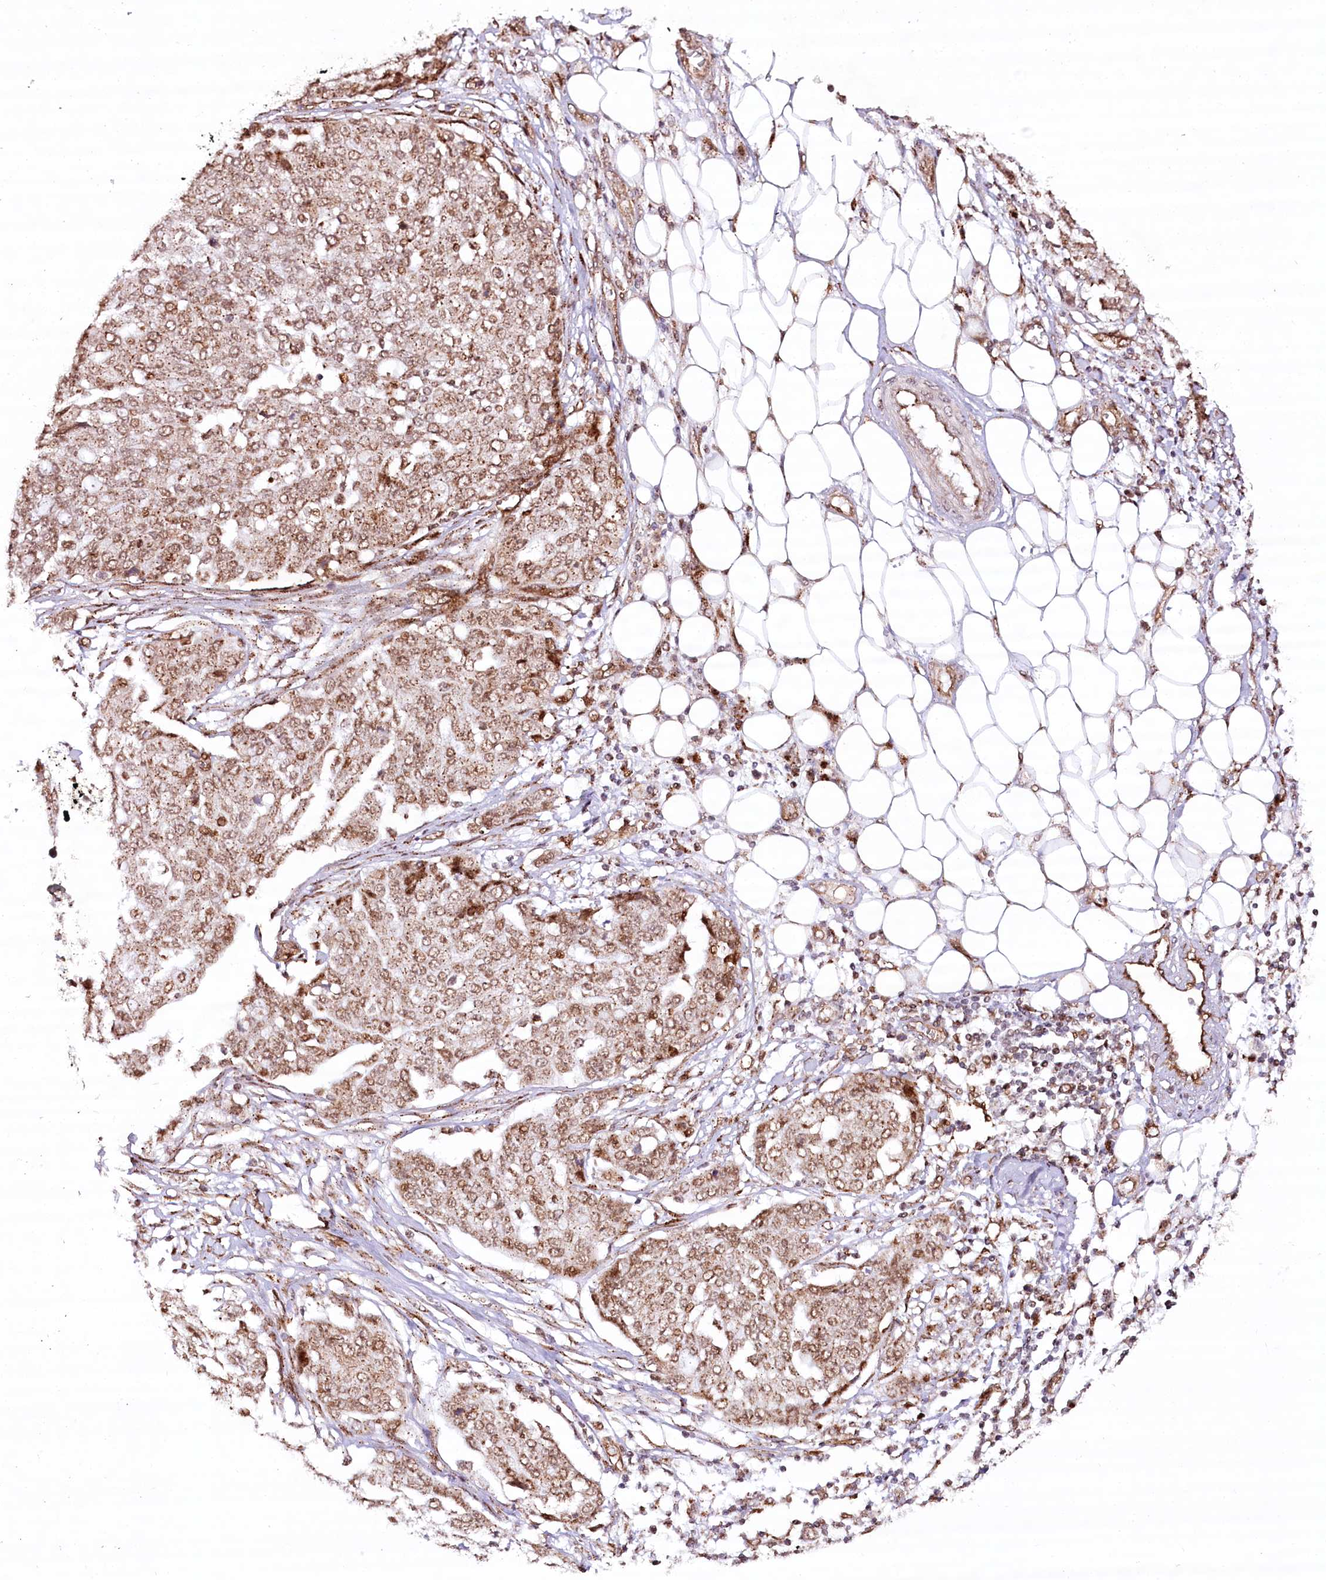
{"staining": {"intensity": "moderate", "quantity": ">75%", "location": "cytoplasmic/membranous,nuclear"}, "tissue": "ovarian cancer", "cell_type": "Tumor cells", "image_type": "cancer", "snomed": [{"axis": "morphology", "description": "Cystadenocarcinoma, serous, NOS"}, {"axis": "topography", "description": "Soft tissue"}, {"axis": "topography", "description": "Ovary"}], "caption": "An image of human ovarian serous cystadenocarcinoma stained for a protein shows moderate cytoplasmic/membranous and nuclear brown staining in tumor cells.", "gene": "COPG1", "patient": {"sex": "female", "age": 57}}